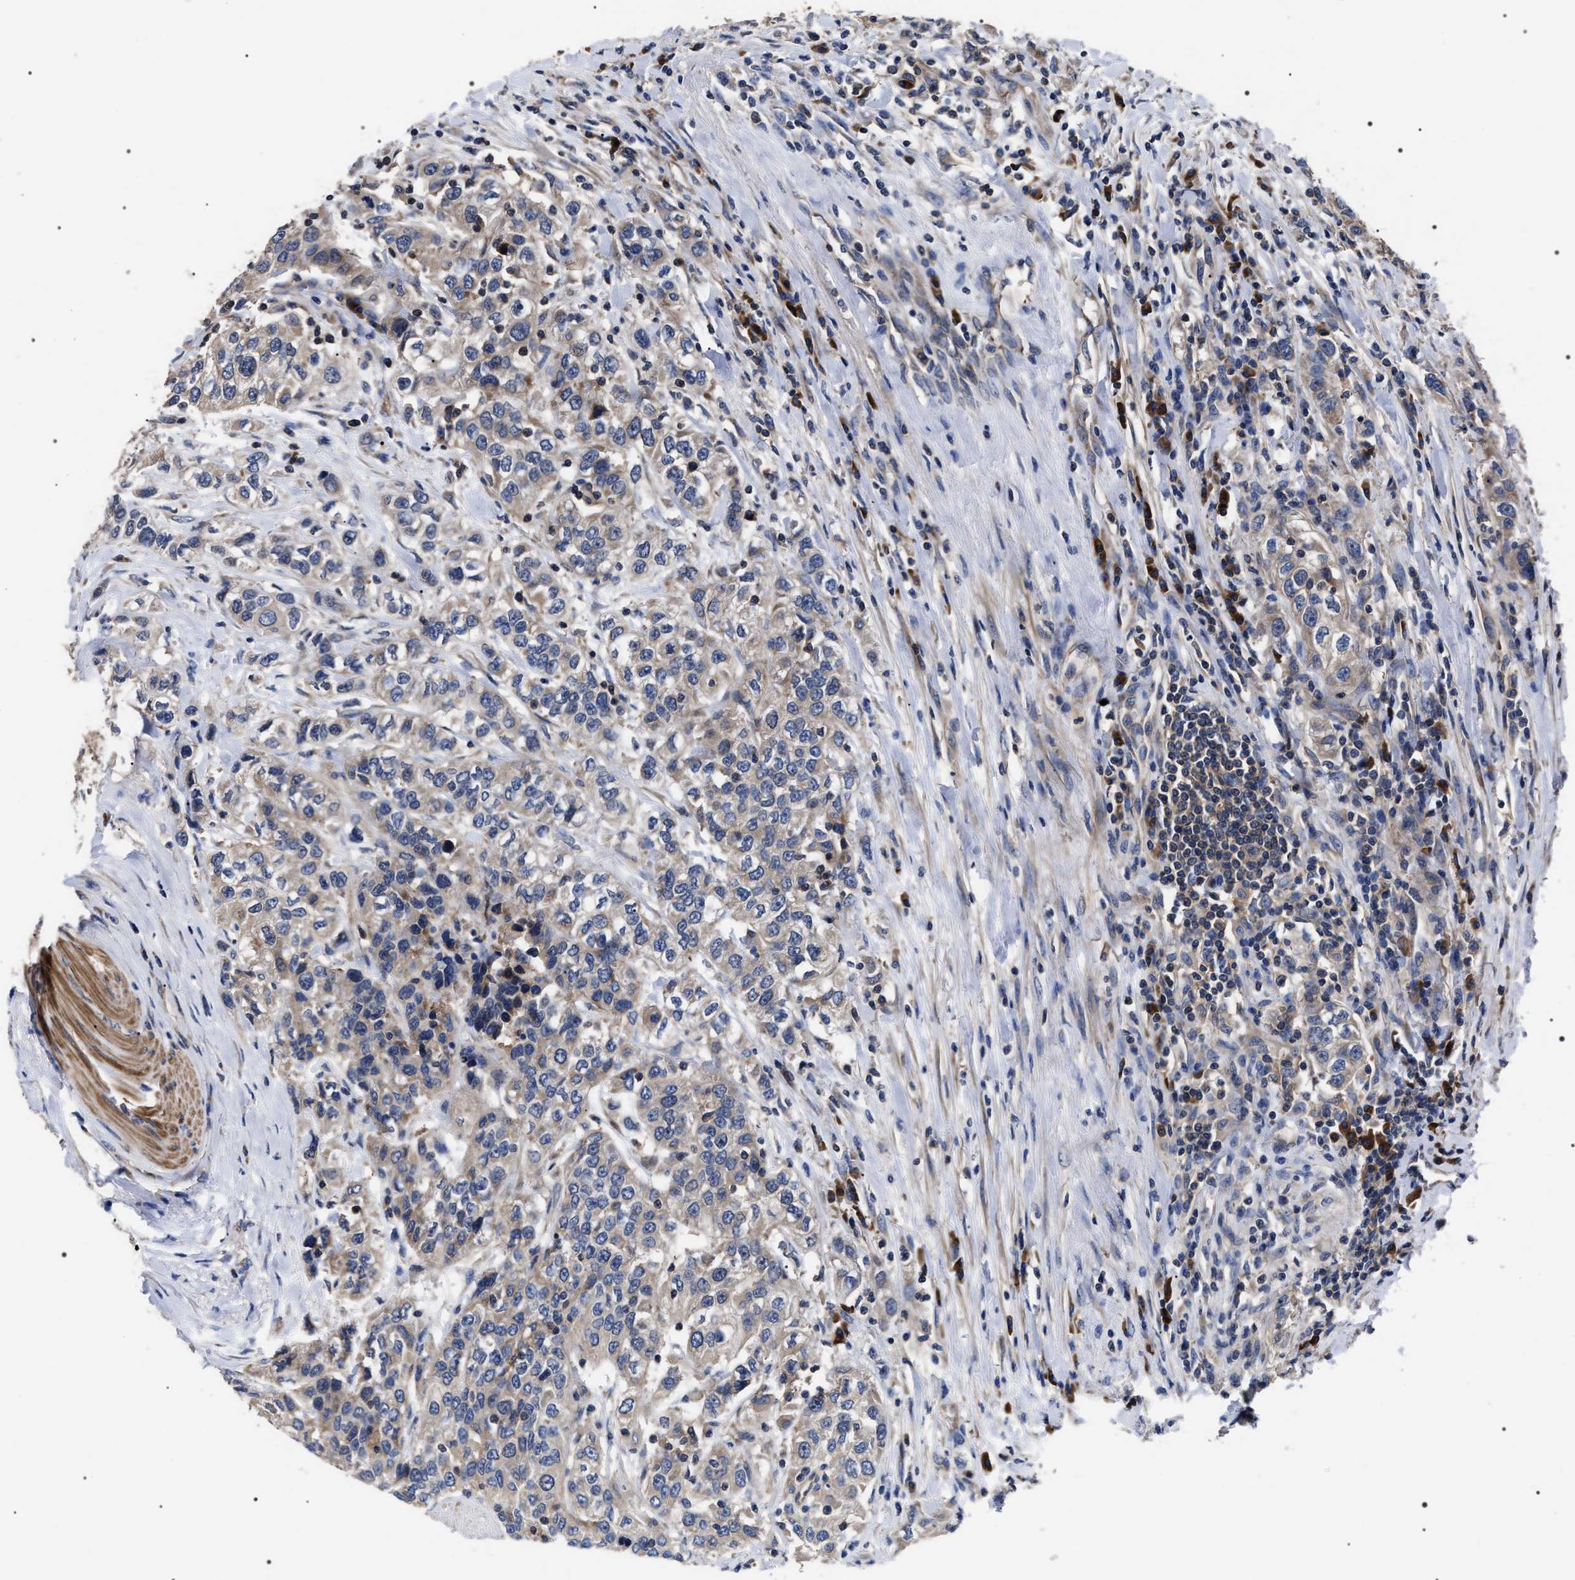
{"staining": {"intensity": "weak", "quantity": "25%-75%", "location": "cytoplasmic/membranous"}, "tissue": "urothelial cancer", "cell_type": "Tumor cells", "image_type": "cancer", "snomed": [{"axis": "morphology", "description": "Urothelial carcinoma, High grade"}, {"axis": "topography", "description": "Urinary bladder"}], "caption": "Immunohistochemical staining of high-grade urothelial carcinoma shows low levels of weak cytoplasmic/membranous expression in approximately 25%-75% of tumor cells.", "gene": "MIS18A", "patient": {"sex": "female", "age": 80}}